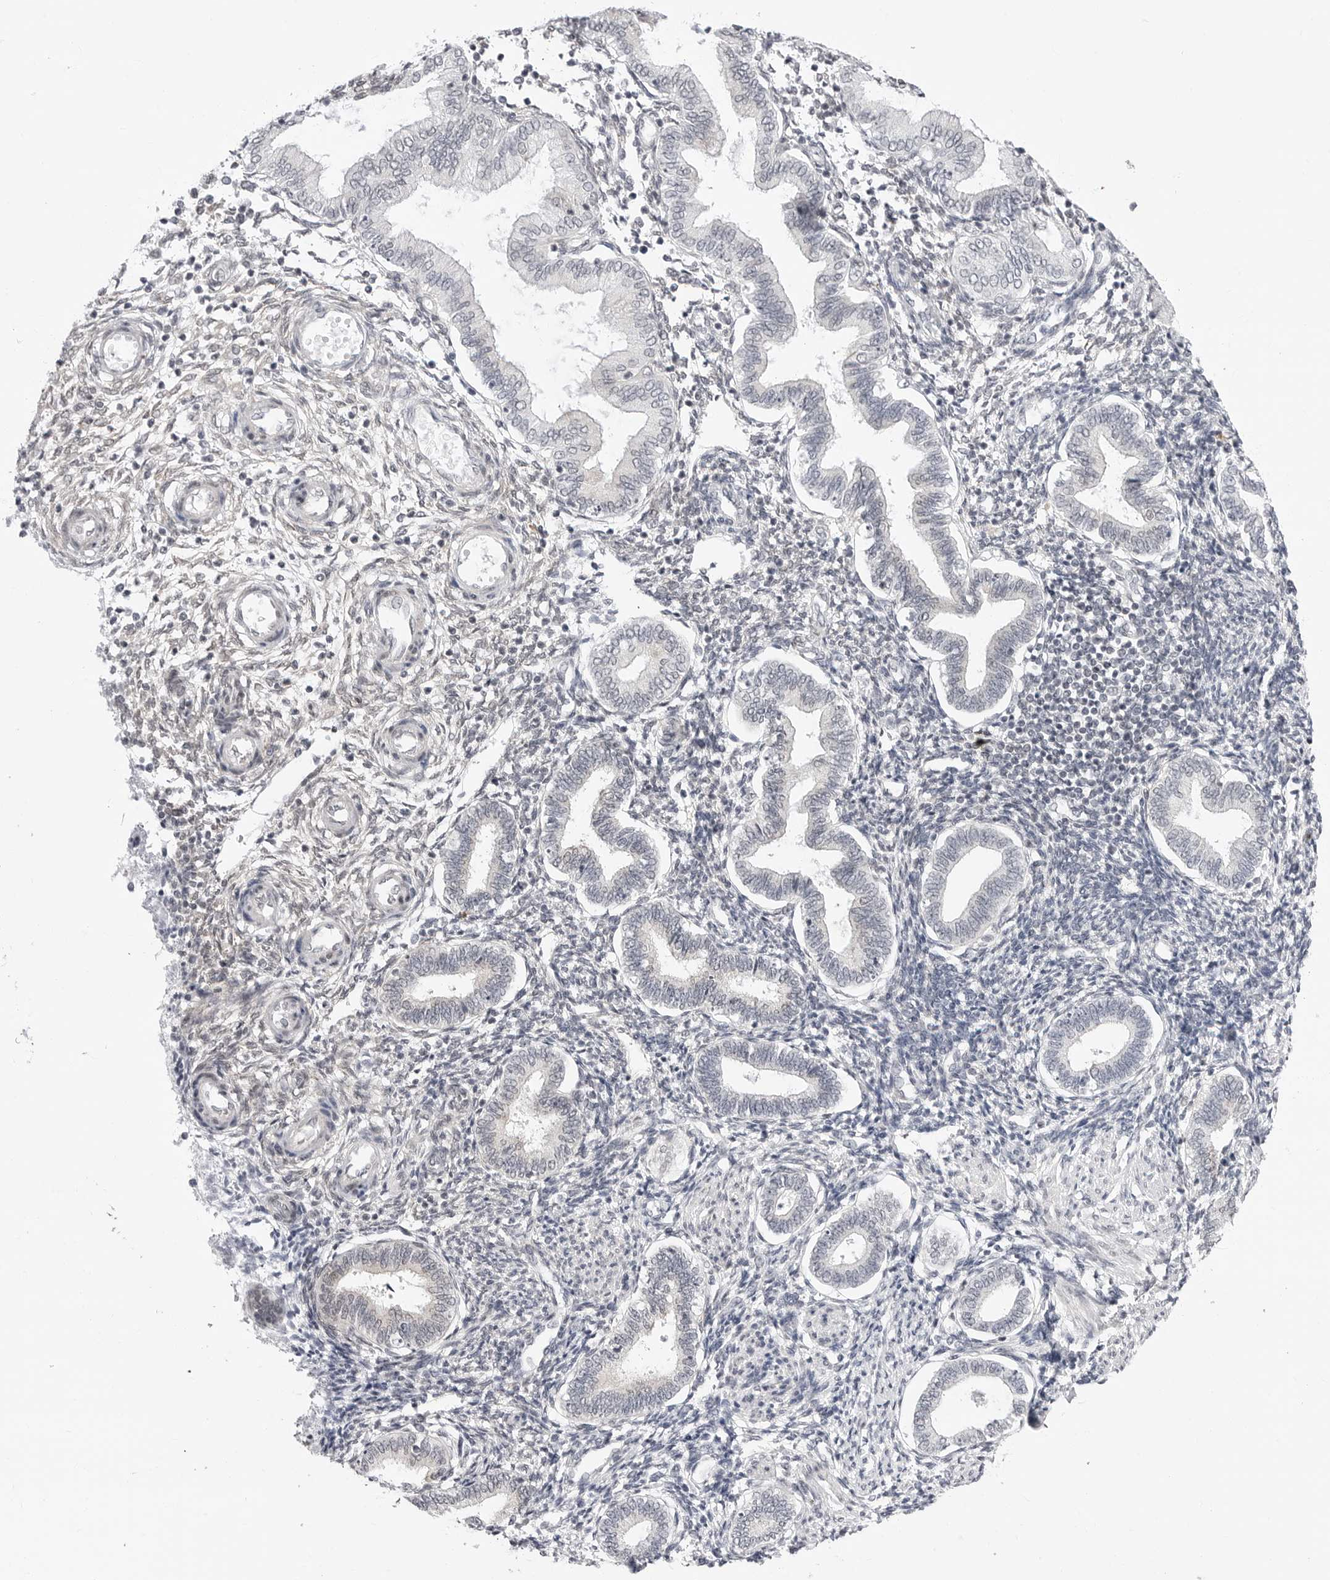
{"staining": {"intensity": "negative", "quantity": "none", "location": "none"}, "tissue": "endometrium", "cell_type": "Cells in endometrial stroma", "image_type": "normal", "snomed": [{"axis": "morphology", "description": "Normal tissue, NOS"}, {"axis": "topography", "description": "Endometrium"}], "caption": "This is a micrograph of immunohistochemistry staining of benign endometrium, which shows no positivity in cells in endometrial stroma. (IHC, brightfield microscopy, high magnification).", "gene": "PPP2R5C", "patient": {"sex": "female", "age": 53}}